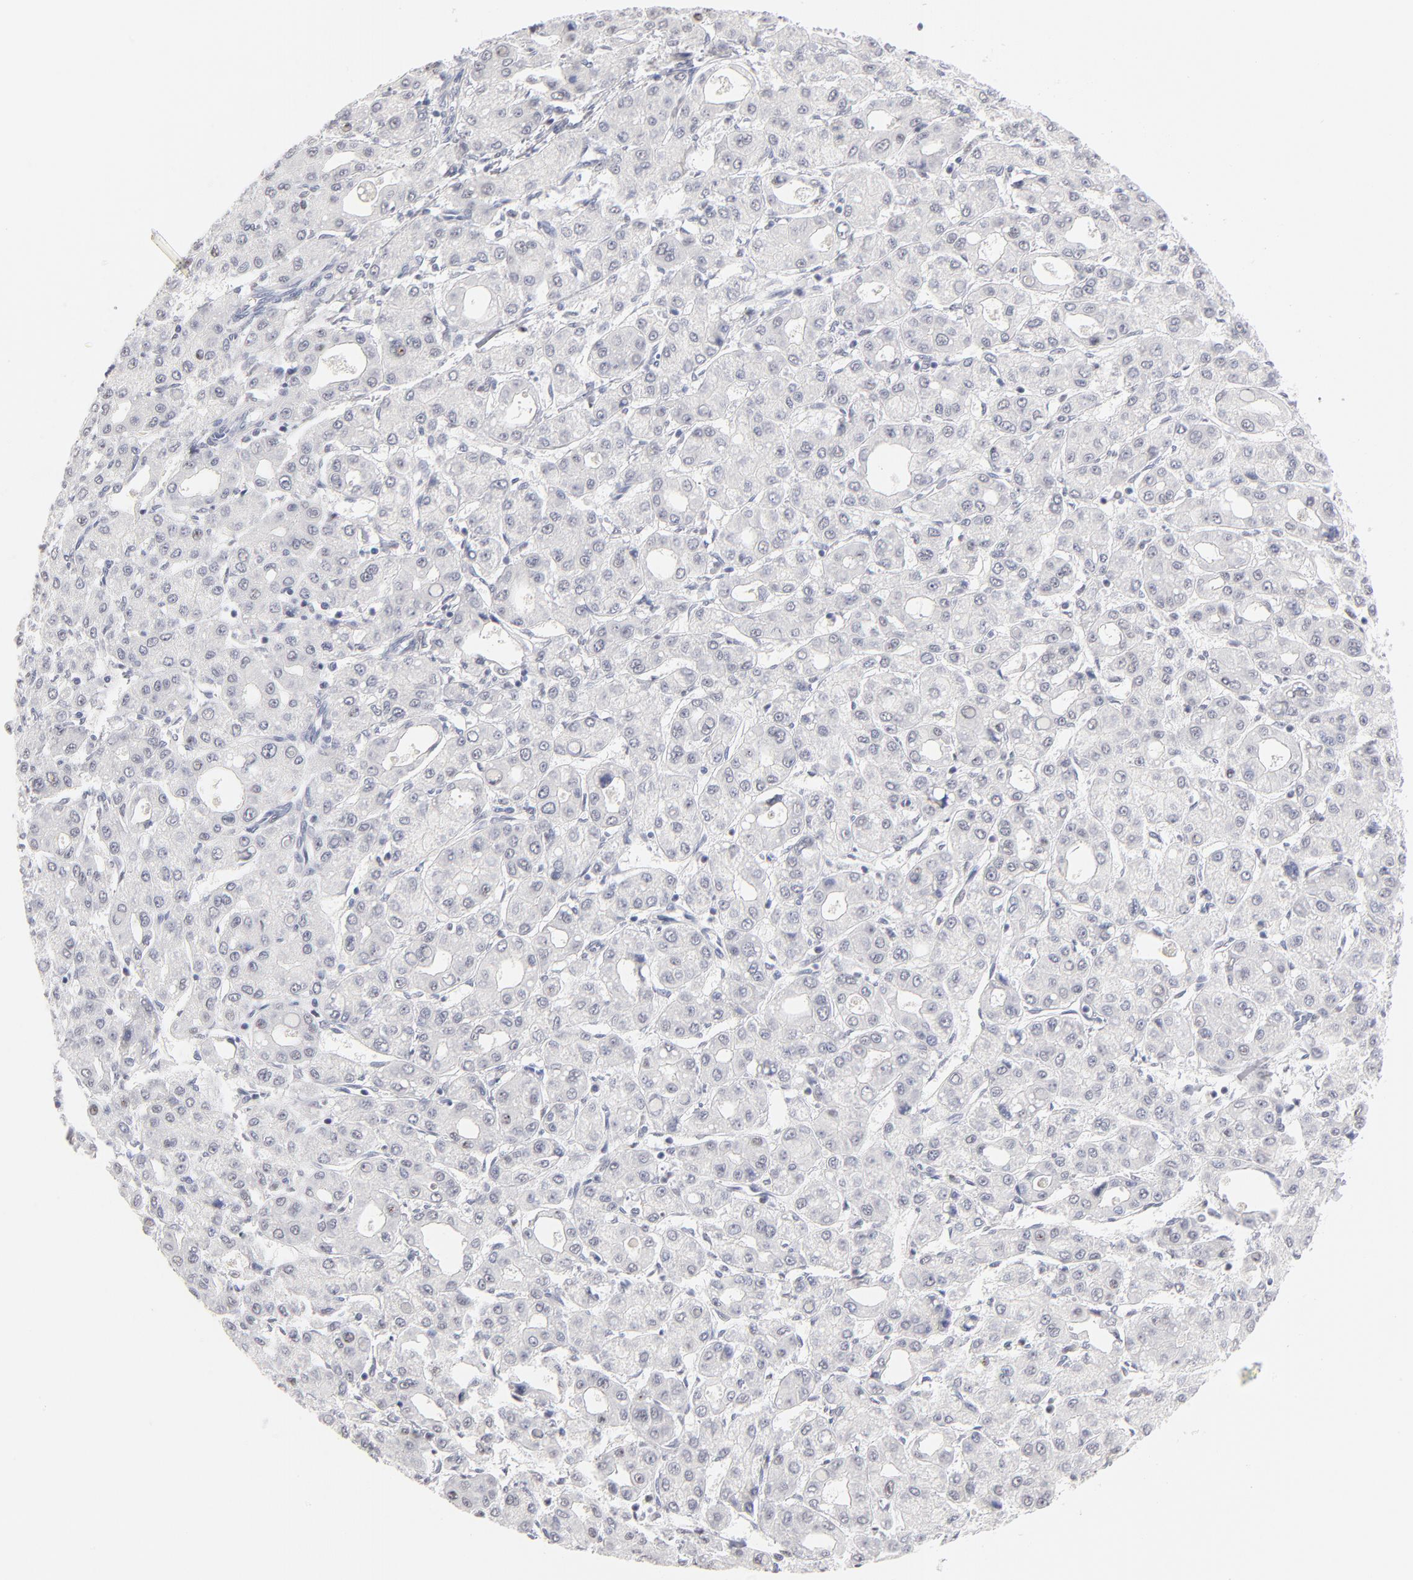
{"staining": {"intensity": "negative", "quantity": "none", "location": "none"}, "tissue": "liver cancer", "cell_type": "Tumor cells", "image_type": "cancer", "snomed": [{"axis": "morphology", "description": "Carcinoma, Hepatocellular, NOS"}, {"axis": "topography", "description": "Liver"}], "caption": "High power microscopy micrograph of an immunohistochemistry (IHC) micrograph of hepatocellular carcinoma (liver), revealing no significant expression in tumor cells.", "gene": "KHNYN", "patient": {"sex": "male", "age": 69}}